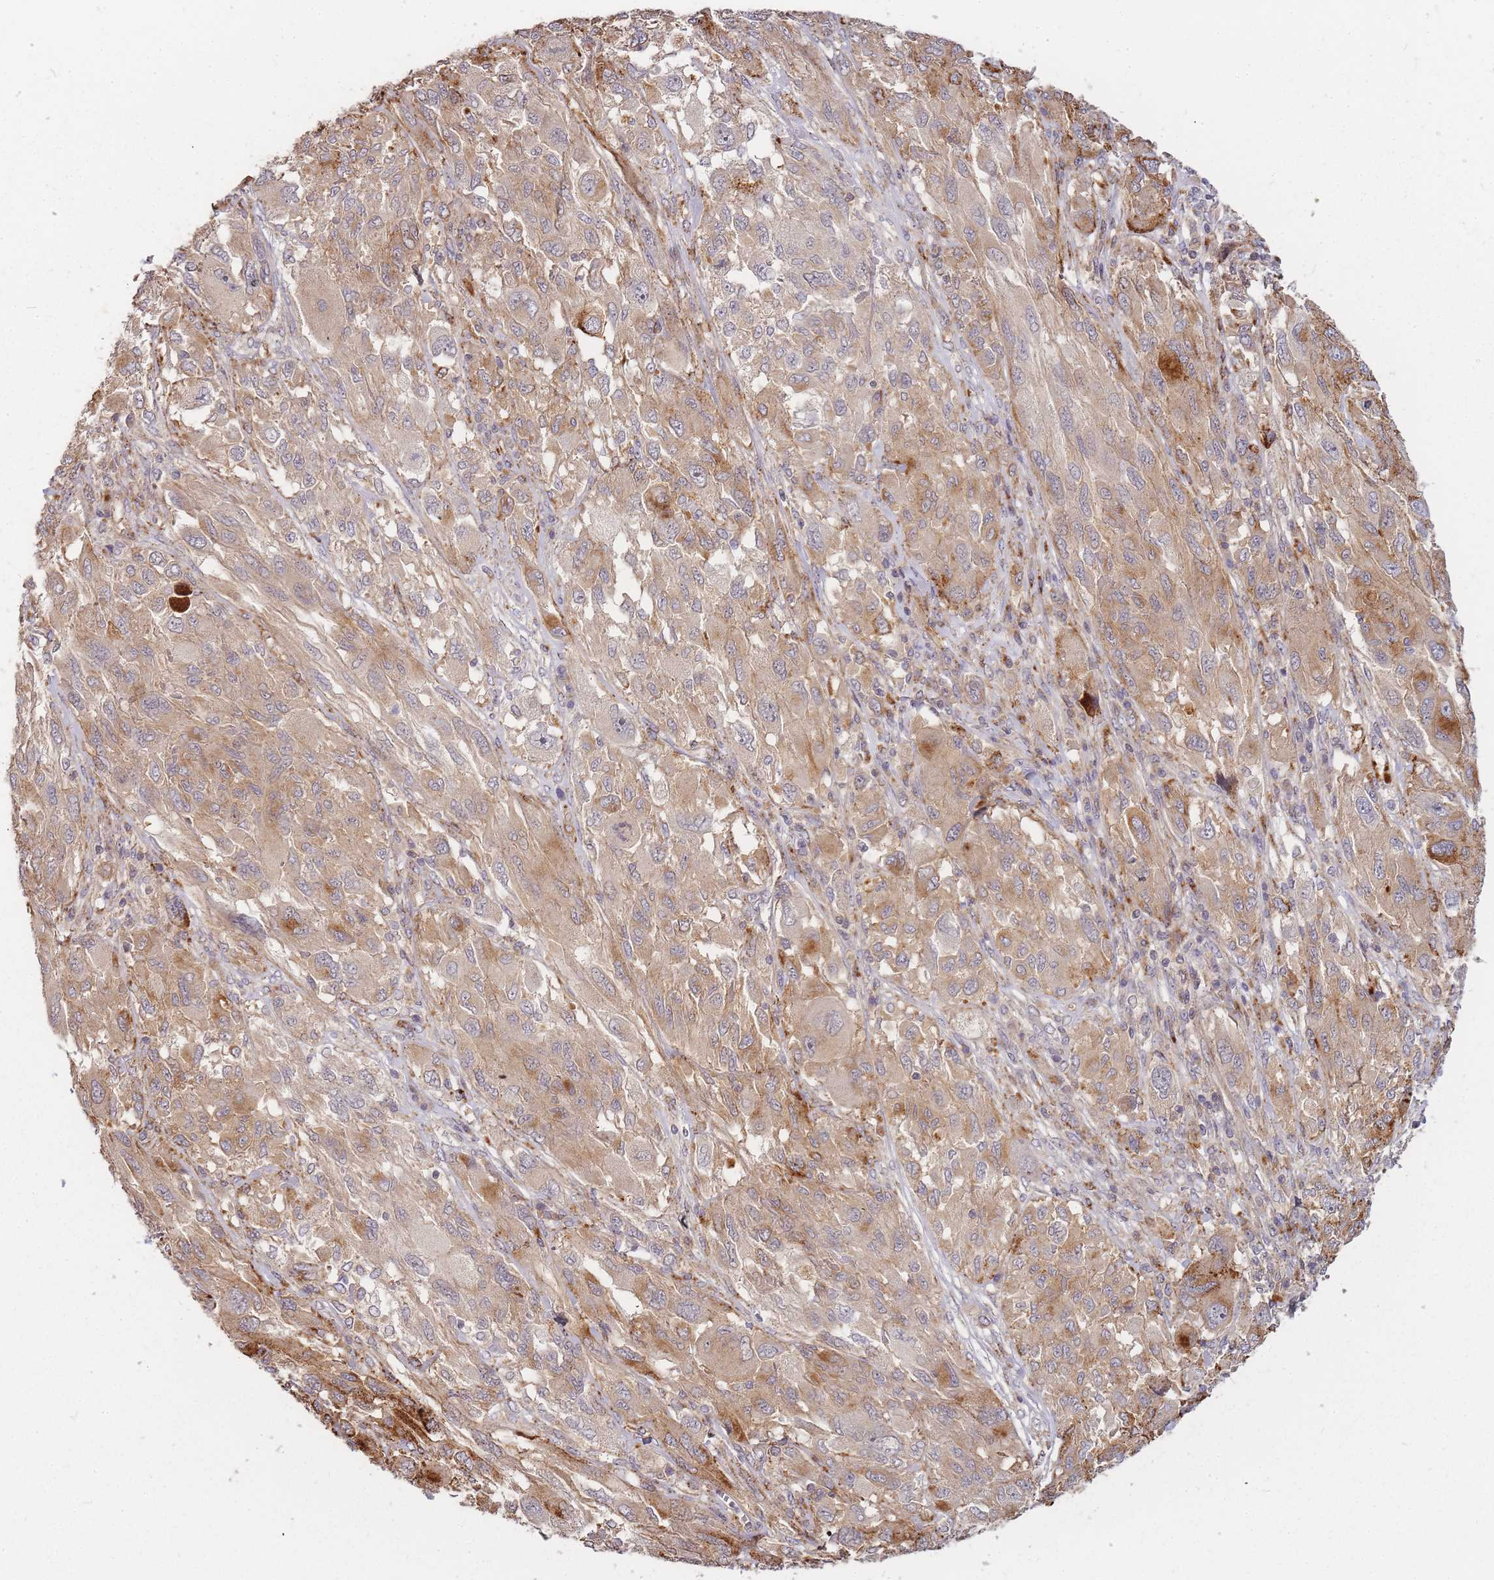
{"staining": {"intensity": "moderate", "quantity": ">75%", "location": "cytoplasmic/membranous"}, "tissue": "melanoma", "cell_type": "Tumor cells", "image_type": "cancer", "snomed": [{"axis": "morphology", "description": "Malignant melanoma, NOS"}, {"axis": "topography", "description": "Skin"}], "caption": "Brown immunohistochemical staining in human melanoma shows moderate cytoplasmic/membranous staining in about >75% of tumor cells.", "gene": "ATG5", "patient": {"sex": "female", "age": 91}}